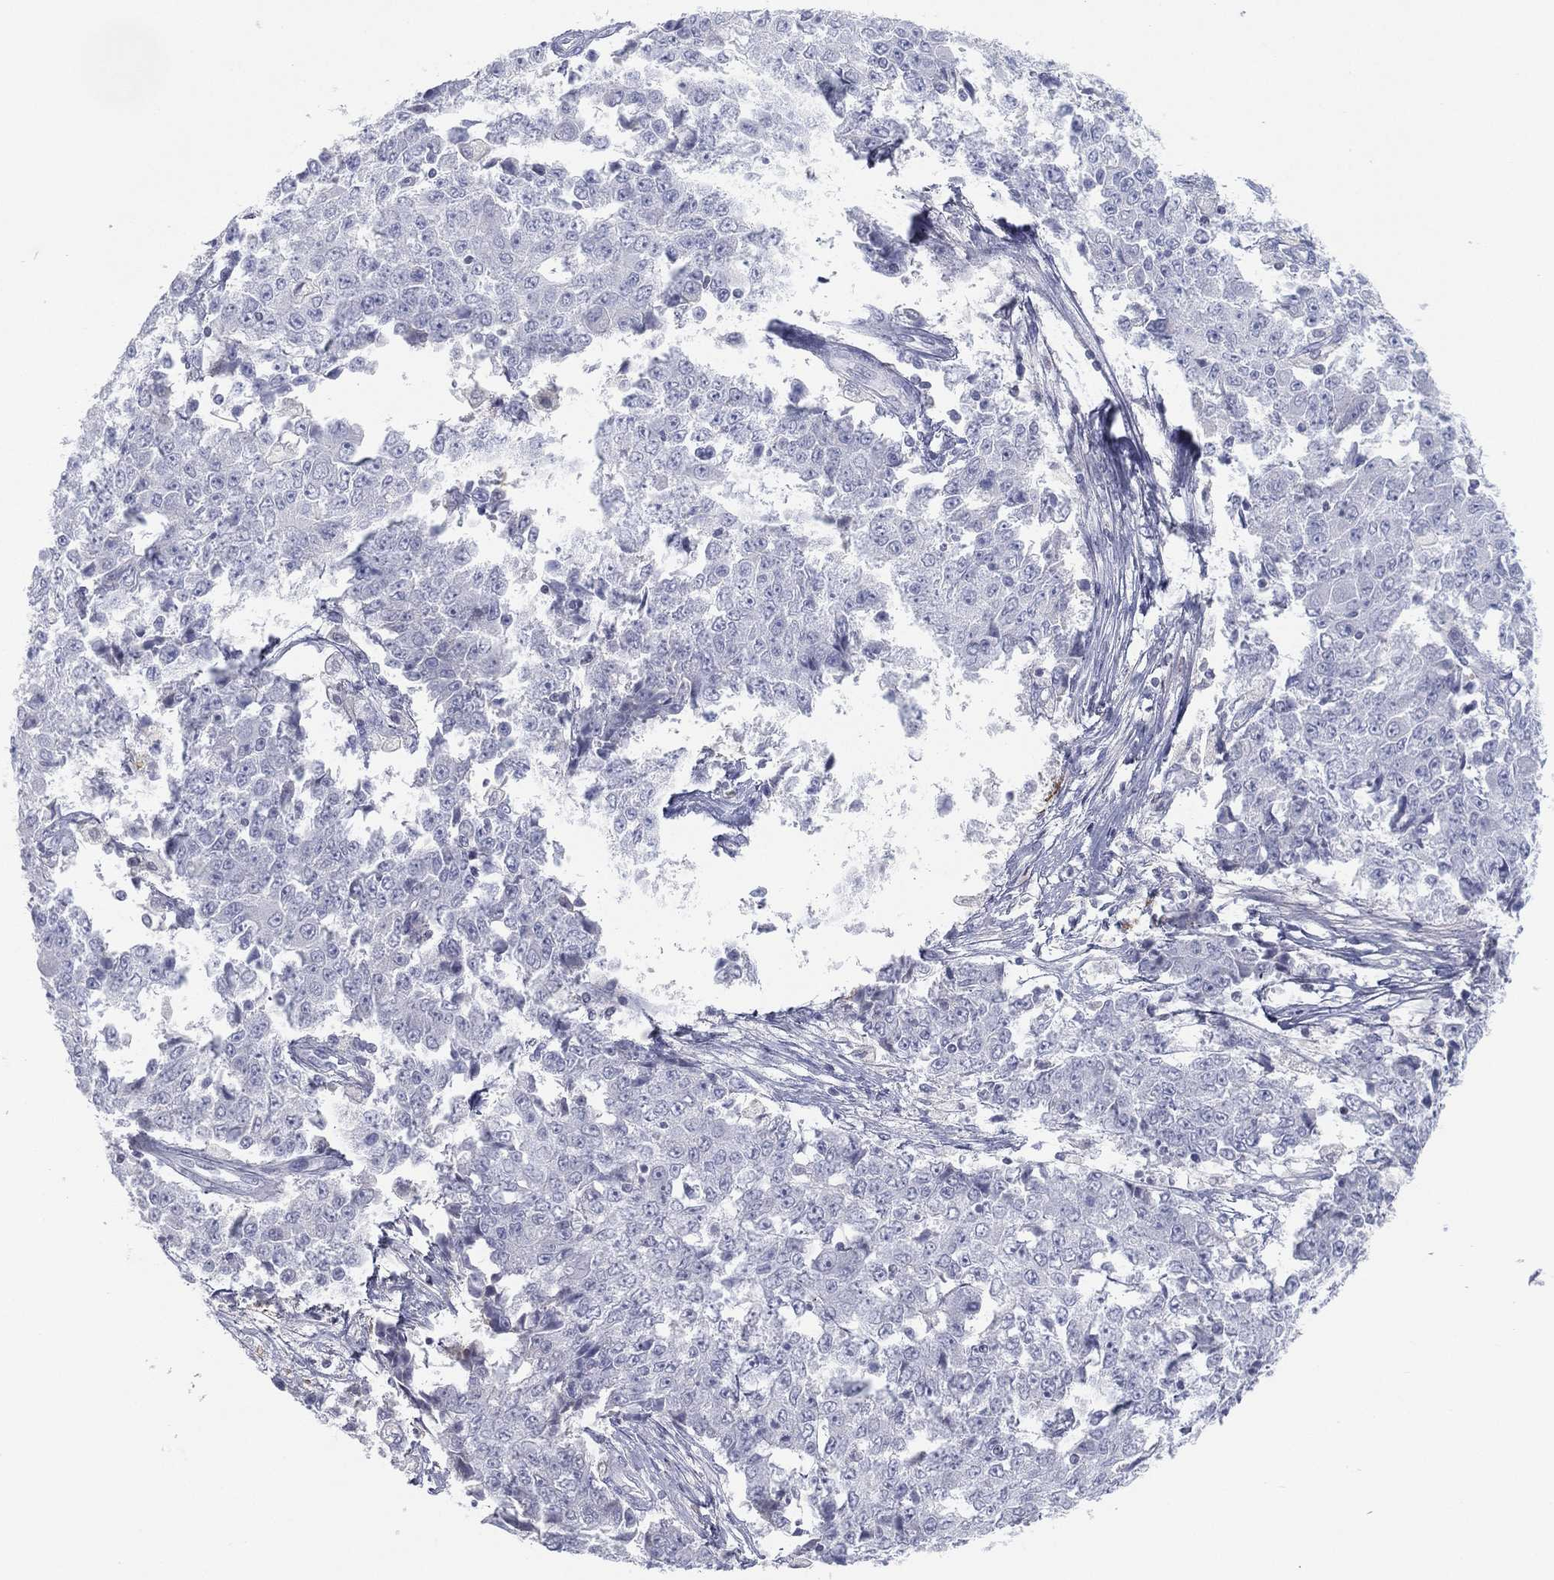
{"staining": {"intensity": "negative", "quantity": "none", "location": "none"}, "tissue": "ovarian cancer", "cell_type": "Tumor cells", "image_type": "cancer", "snomed": [{"axis": "morphology", "description": "Carcinoma, endometroid"}, {"axis": "topography", "description": "Ovary"}], "caption": "Immunohistochemistry (IHC) histopathology image of ovarian cancer (endometroid carcinoma) stained for a protein (brown), which demonstrates no positivity in tumor cells. Nuclei are stained in blue.", "gene": "CPT1B", "patient": {"sex": "female", "age": 42}}